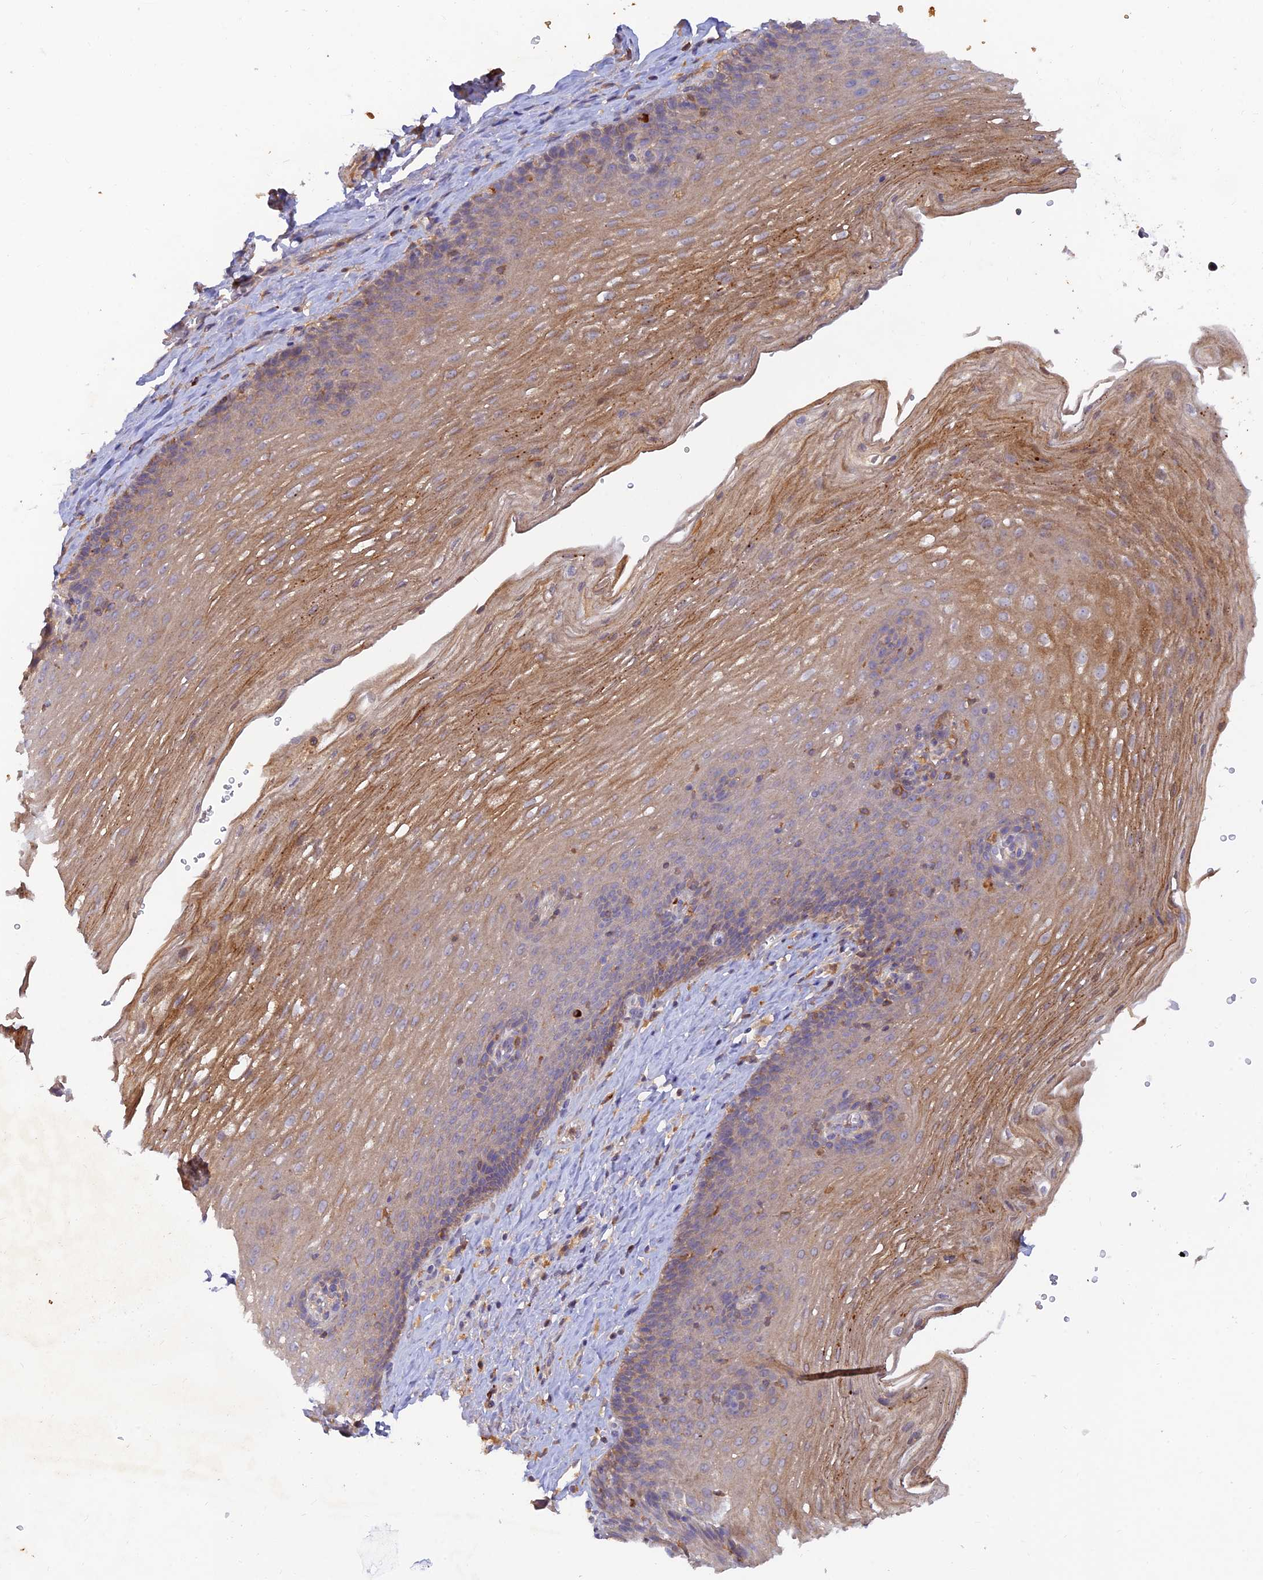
{"staining": {"intensity": "moderate", "quantity": "25%-75%", "location": "cytoplasmic/membranous"}, "tissue": "esophagus", "cell_type": "Squamous epithelial cells", "image_type": "normal", "snomed": [{"axis": "morphology", "description": "Normal tissue, NOS"}, {"axis": "topography", "description": "Esophagus"}], "caption": "Immunohistochemical staining of benign human esophagus shows moderate cytoplasmic/membranous protein expression in about 25%-75% of squamous epithelial cells.", "gene": "ACSM5", "patient": {"sex": "male", "age": 60}}